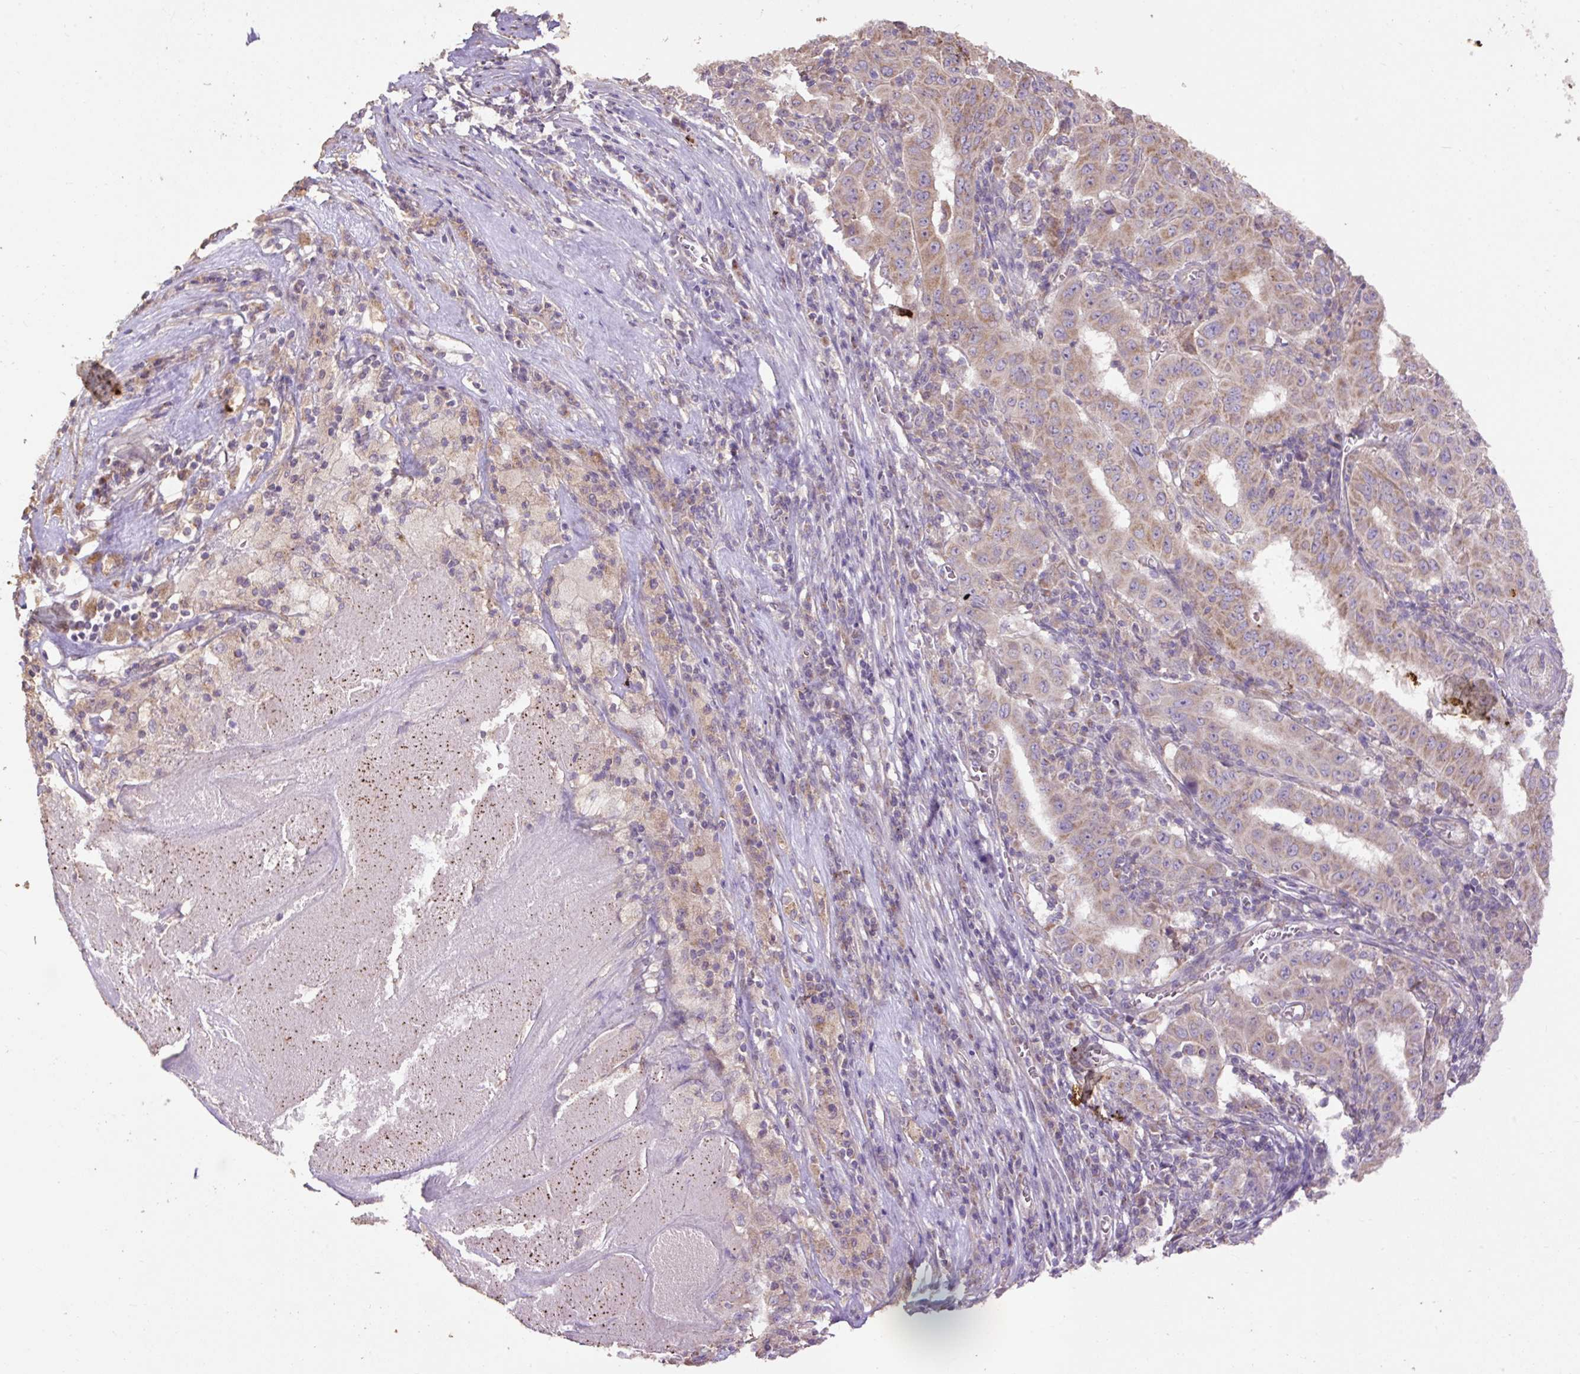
{"staining": {"intensity": "moderate", "quantity": "25%-75%", "location": "cytoplasmic/membranous"}, "tissue": "pancreatic cancer", "cell_type": "Tumor cells", "image_type": "cancer", "snomed": [{"axis": "morphology", "description": "Adenocarcinoma, NOS"}, {"axis": "topography", "description": "Pancreas"}], "caption": "Tumor cells show medium levels of moderate cytoplasmic/membranous positivity in approximately 25%-75% of cells in pancreatic cancer (adenocarcinoma). (DAB (3,3'-diaminobenzidine) = brown stain, brightfield microscopy at high magnification).", "gene": "ABR", "patient": {"sex": "male", "age": 63}}